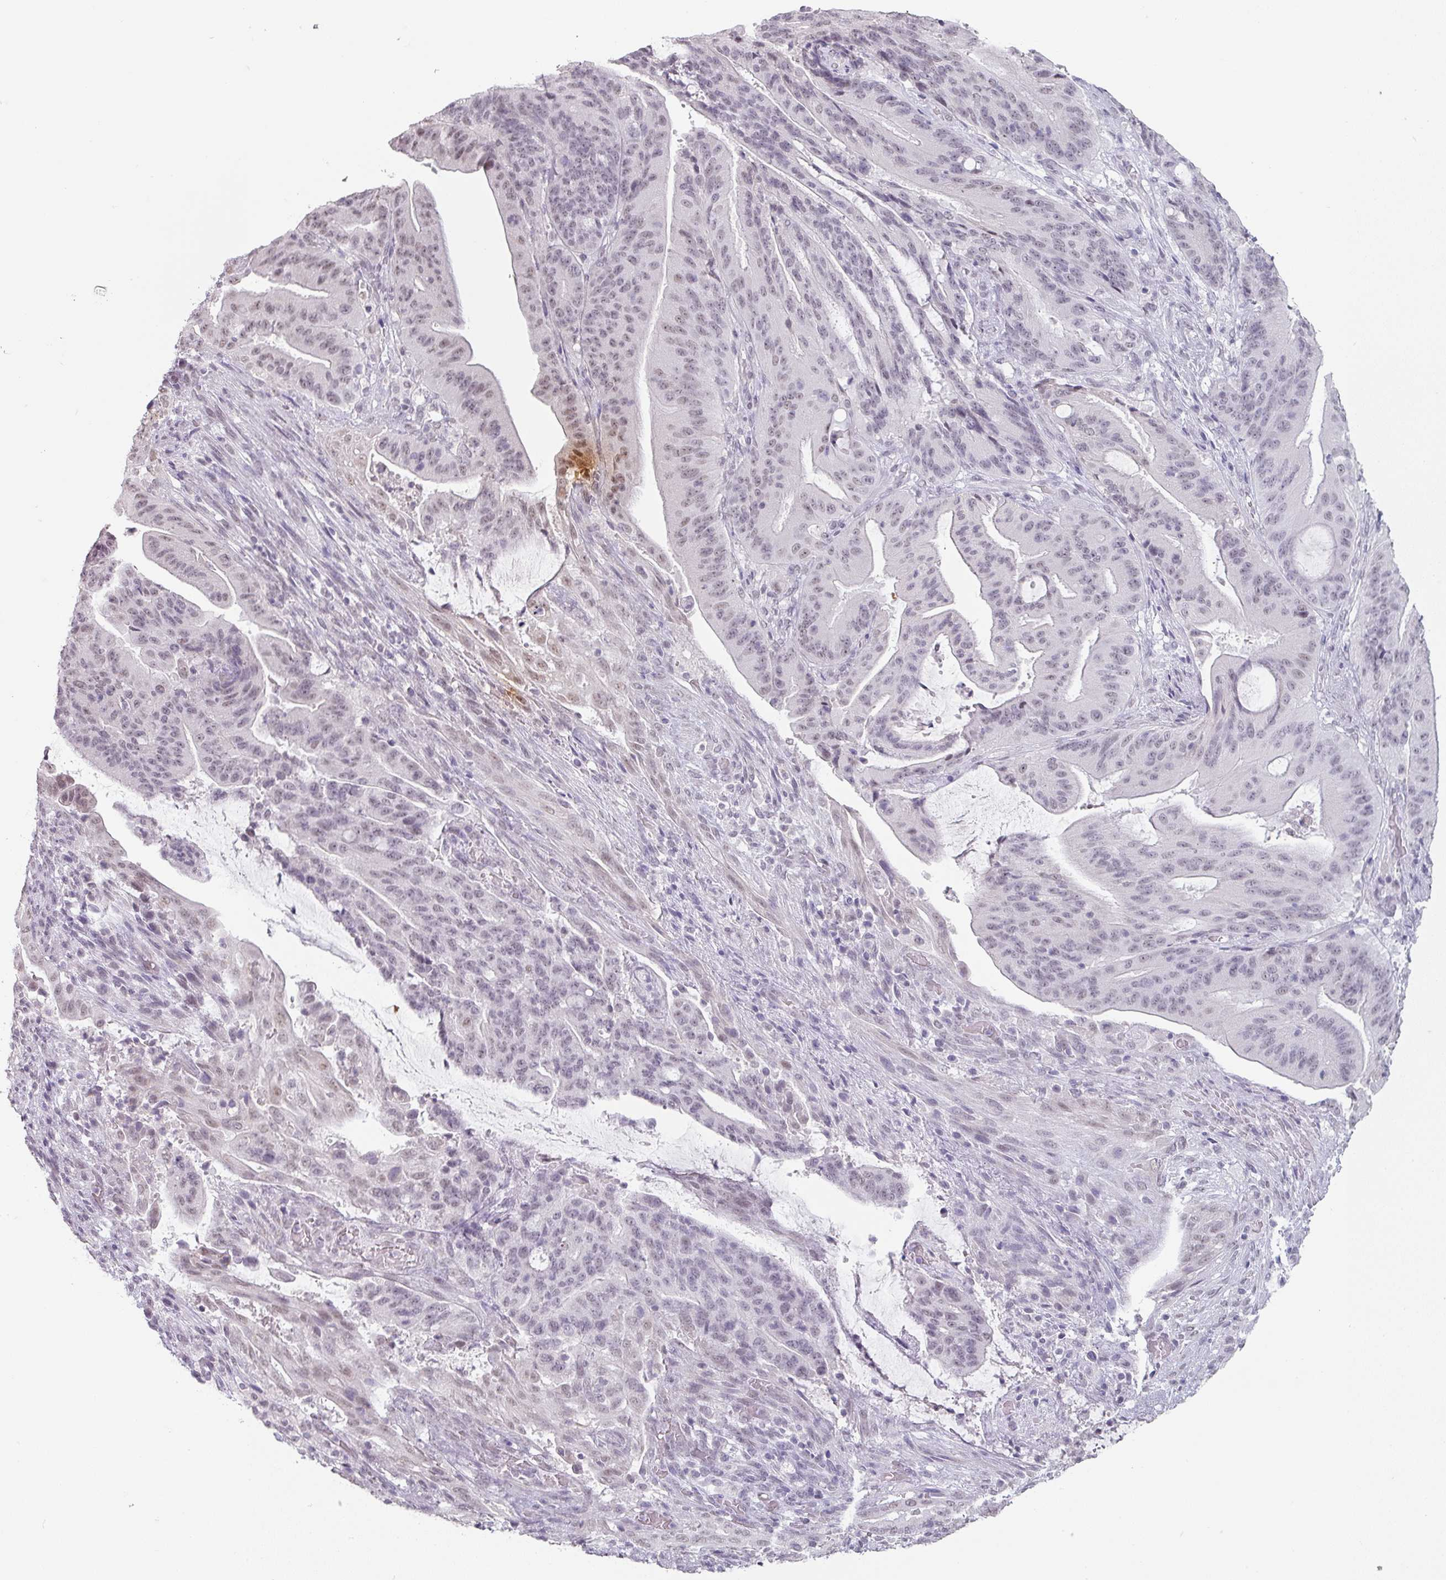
{"staining": {"intensity": "weak", "quantity": "<25%", "location": "nuclear"}, "tissue": "liver cancer", "cell_type": "Tumor cells", "image_type": "cancer", "snomed": [{"axis": "morphology", "description": "Normal tissue, NOS"}, {"axis": "morphology", "description": "Cholangiocarcinoma"}, {"axis": "topography", "description": "Liver"}, {"axis": "topography", "description": "Peripheral nerve tissue"}], "caption": "This photomicrograph is of liver cholangiocarcinoma stained with immunohistochemistry (IHC) to label a protein in brown with the nuclei are counter-stained blue. There is no positivity in tumor cells.", "gene": "SPRR1A", "patient": {"sex": "female", "age": 73}}